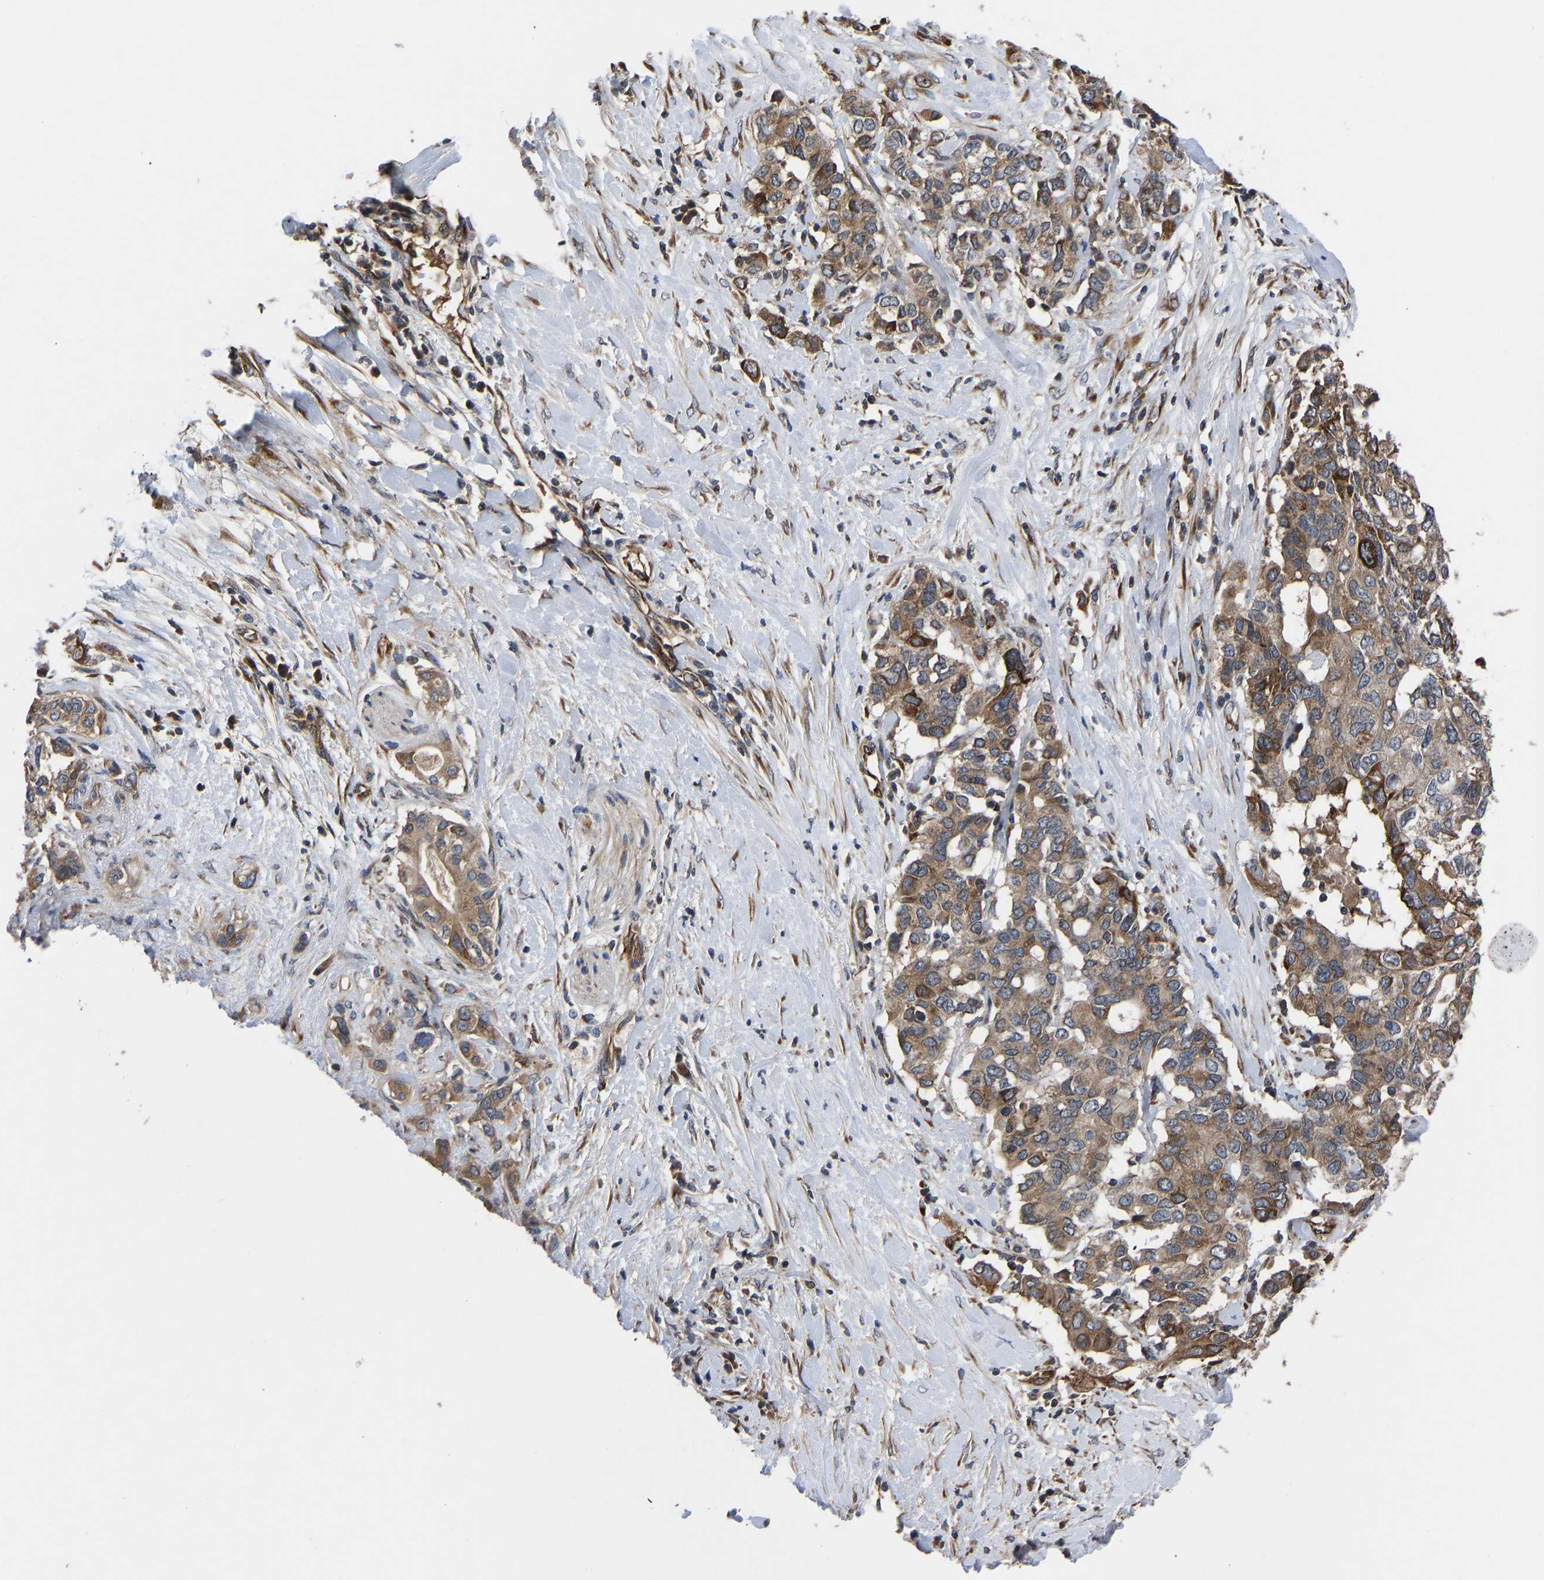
{"staining": {"intensity": "moderate", "quantity": ">75%", "location": "cytoplasmic/membranous"}, "tissue": "pancreatic cancer", "cell_type": "Tumor cells", "image_type": "cancer", "snomed": [{"axis": "morphology", "description": "Adenocarcinoma, NOS"}, {"axis": "topography", "description": "Pancreas"}], "caption": "A brown stain highlights moderate cytoplasmic/membranous expression of a protein in human adenocarcinoma (pancreatic) tumor cells.", "gene": "FRRS1", "patient": {"sex": "female", "age": 56}}